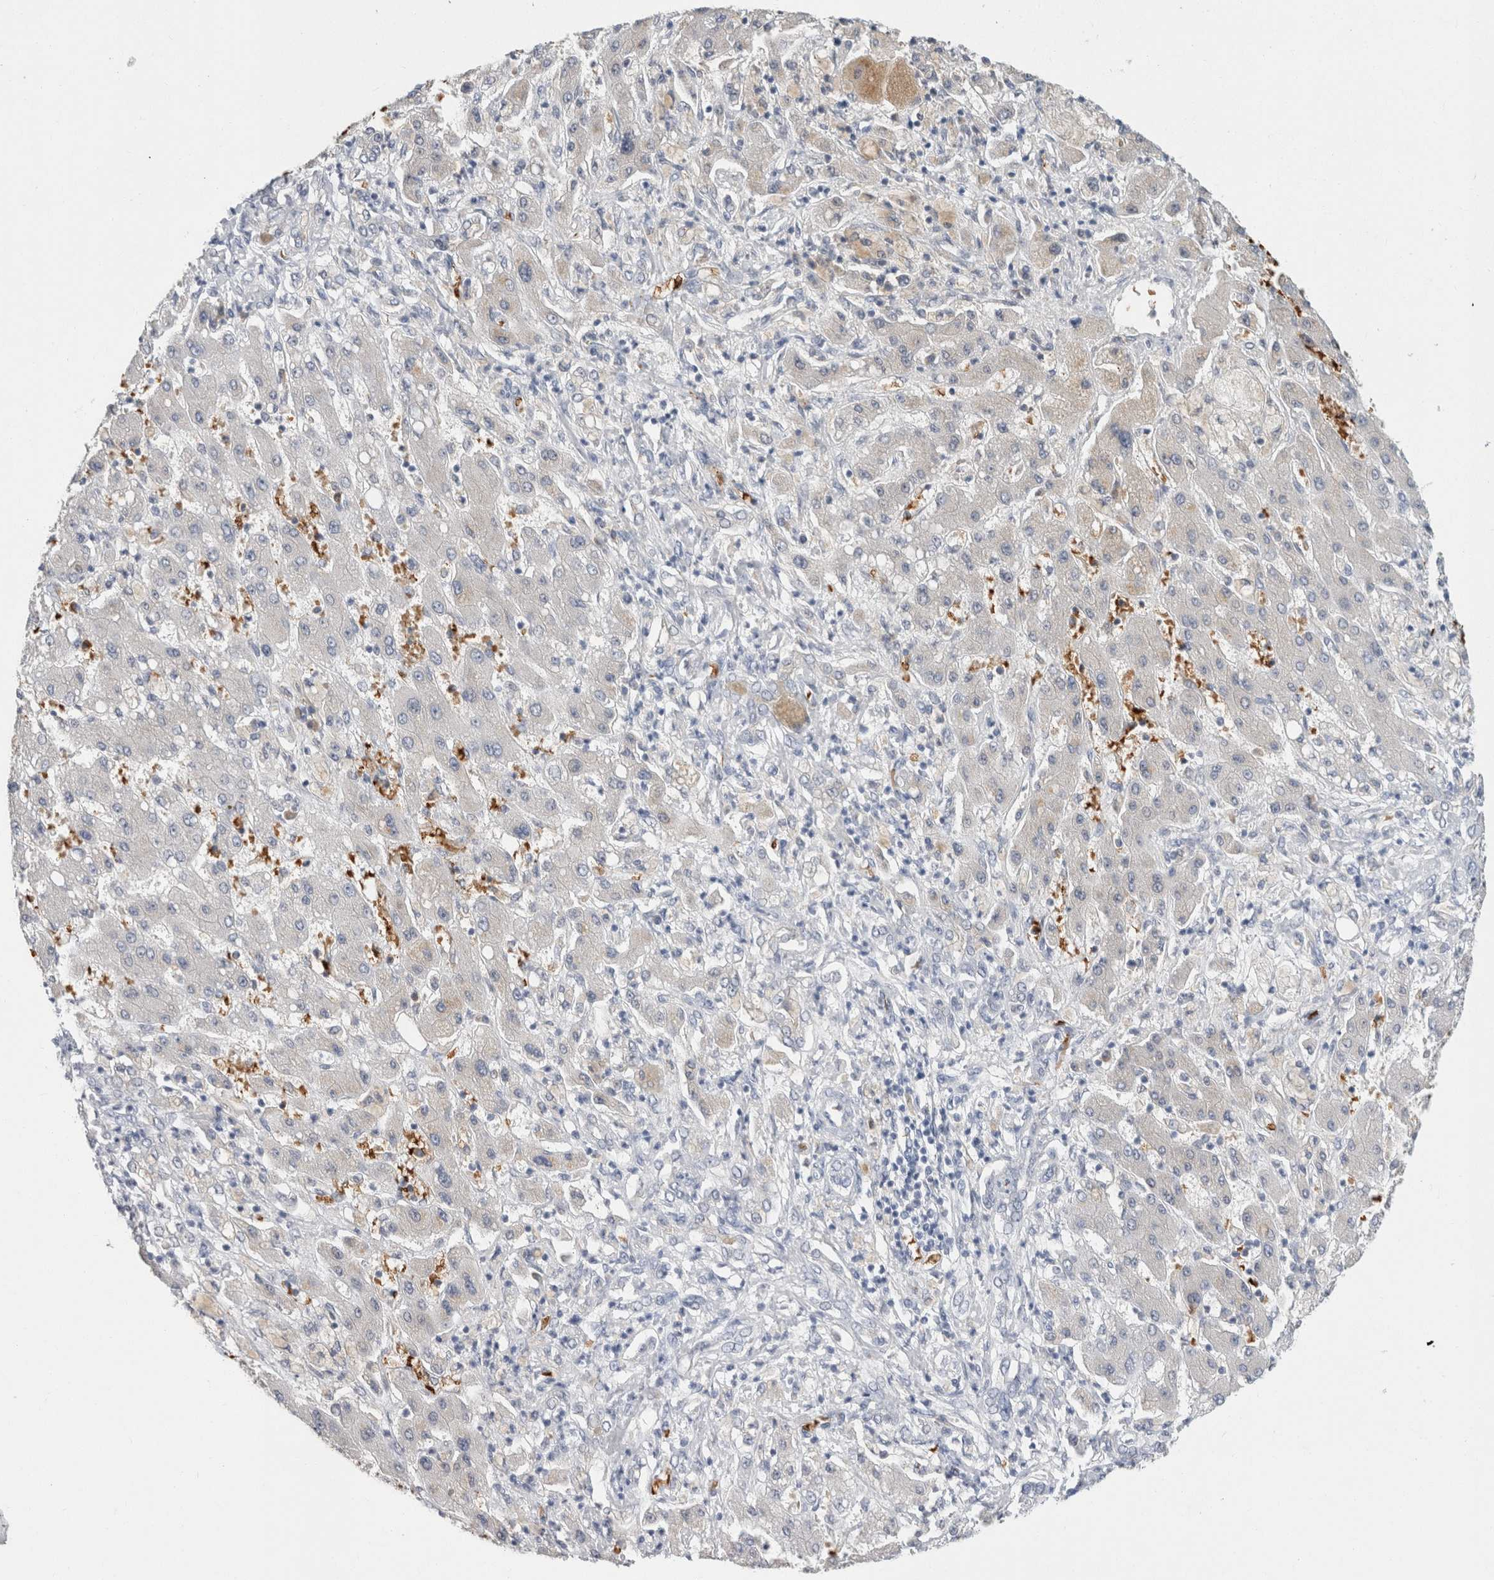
{"staining": {"intensity": "negative", "quantity": "none", "location": "none"}, "tissue": "liver cancer", "cell_type": "Tumor cells", "image_type": "cancer", "snomed": [{"axis": "morphology", "description": "Cholangiocarcinoma"}, {"axis": "topography", "description": "Liver"}], "caption": "Protein analysis of liver cholangiocarcinoma reveals no significant staining in tumor cells.", "gene": "CA1", "patient": {"sex": "male", "age": 50}}